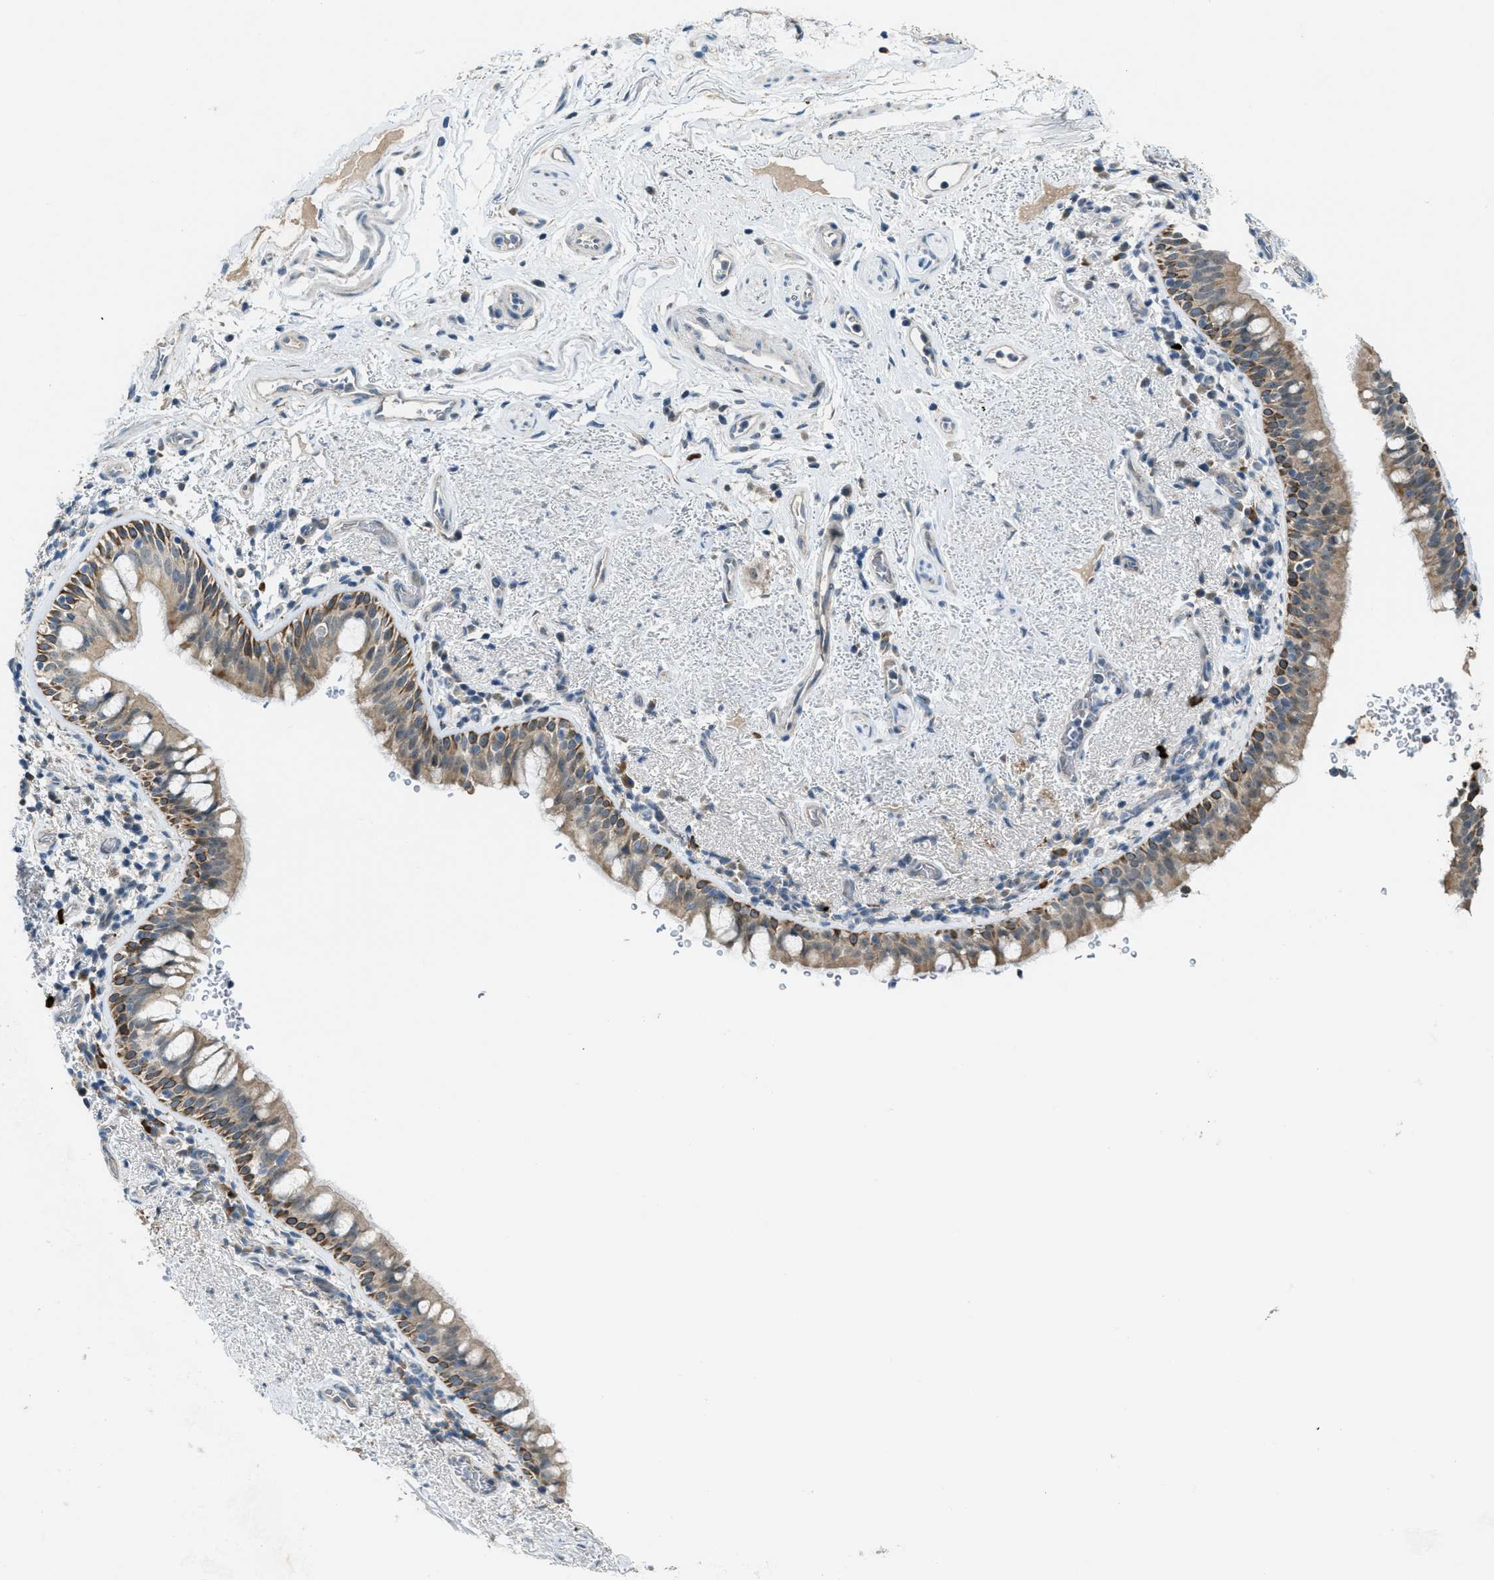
{"staining": {"intensity": "moderate", "quantity": ">75%", "location": "cytoplasmic/membranous"}, "tissue": "bronchus", "cell_type": "Respiratory epithelial cells", "image_type": "normal", "snomed": [{"axis": "morphology", "description": "Normal tissue, NOS"}, {"axis": "morphology", "description": "Inflammation, NOS"}, {"axis": "topography", "description": "Cartilage tissue"}, {"axis": "topography", "description": "Bronchus"}], "caption": "An IHC micrograph of unremarkable tissue is shown. Protein staining in brown shows moderate cytoplasmic/membranous positivity in bronchus within respiratory epithelial cells.", "gene": "CDON", "patient": {"sex": "male", "age": 77}}